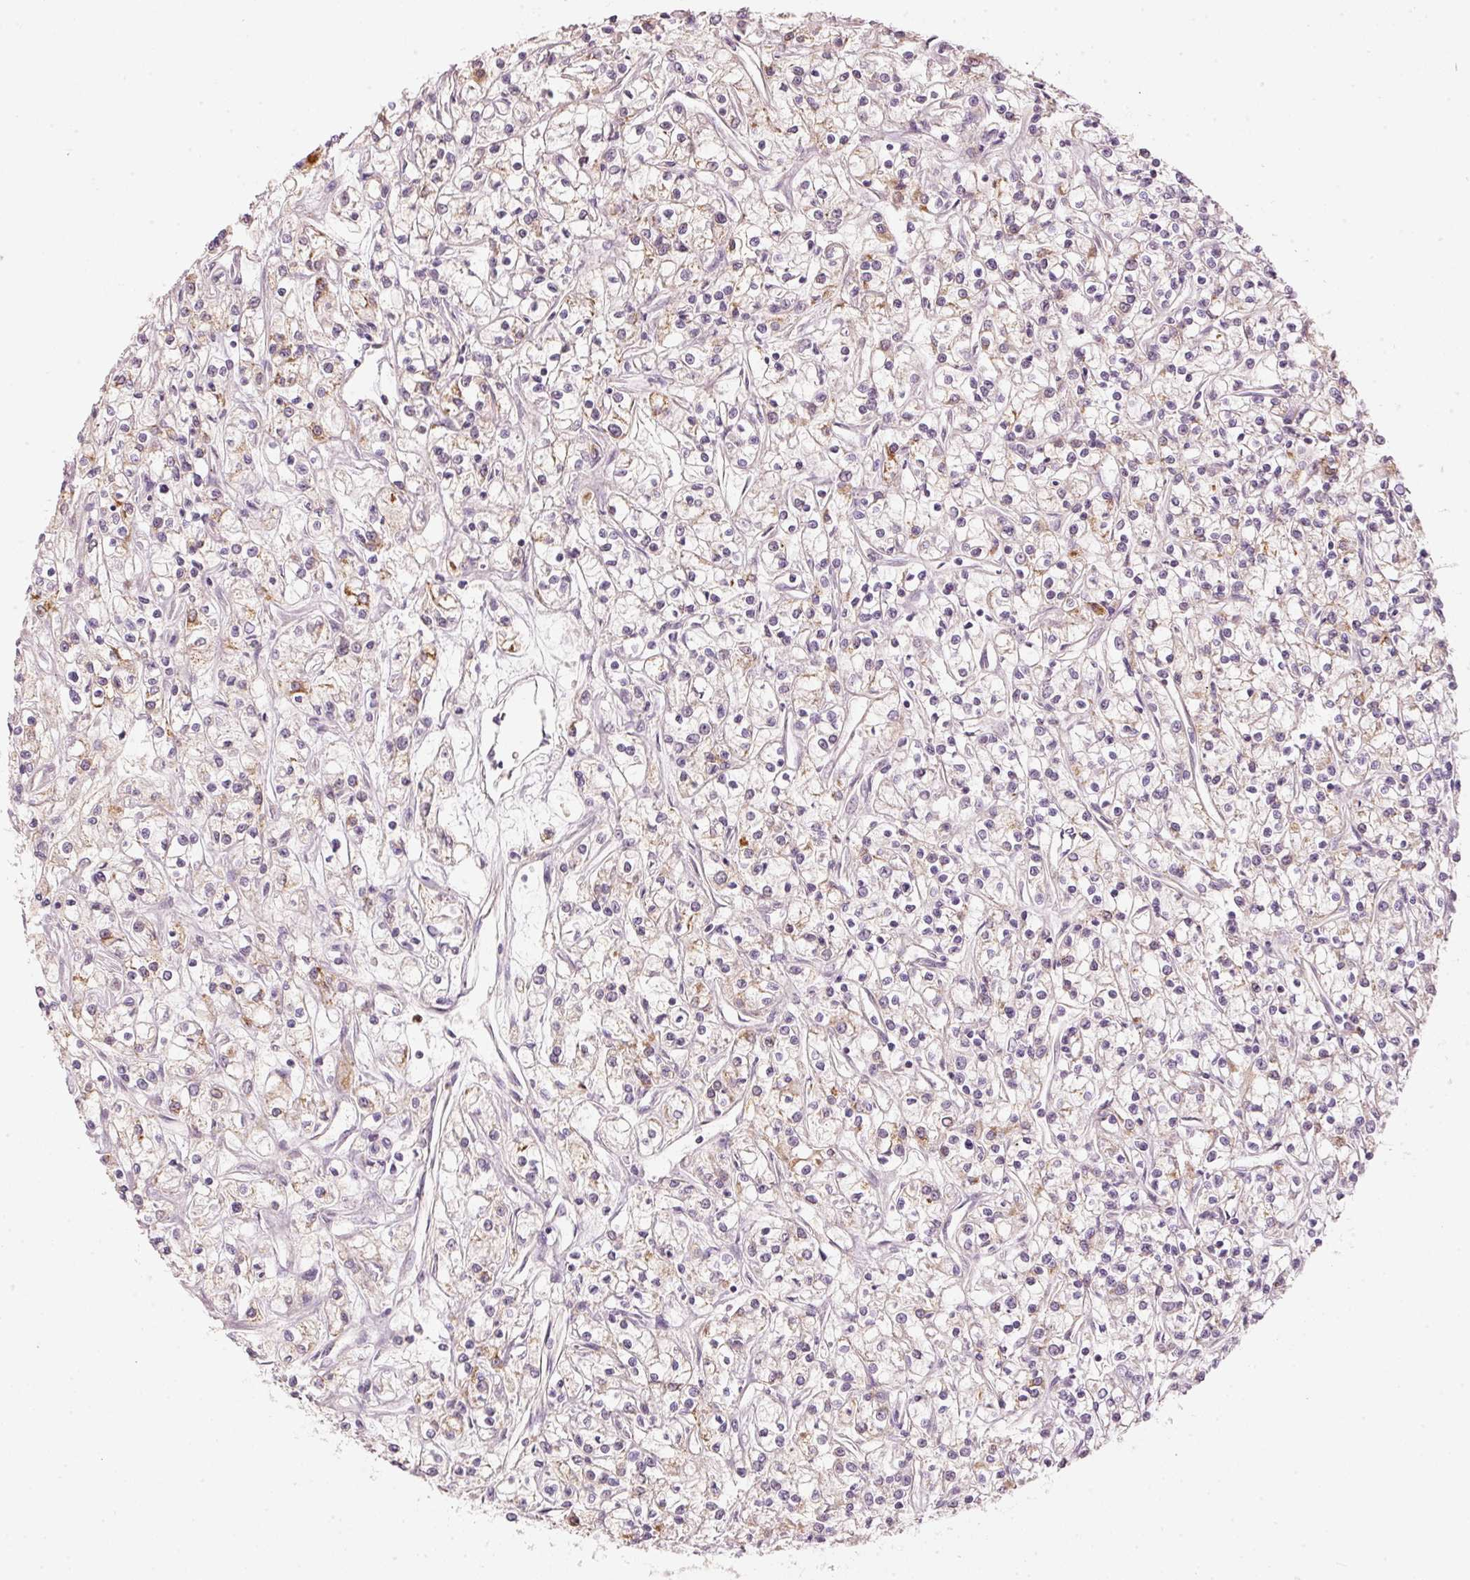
{"staining": {"intensity": "negative", "quantity": "none", "location": "none"}, "tissue": "renal cancer", "cell_type": "Tumor cells", "image_type": "cancer", "snomed": [{"axis": "morphology", "description": "Adenocarcinoma, NOS"}, {"axis": "topography", "description": "Kidney"}], "caption": "DAB (3,3'-diaminobenzidine) immunohistochemical staining of adenocarcinoma (renal) shows no significant staining in tumor cells. (DAB (3,3'-diaminobenzidine) IHC, high magnification).", "gene": "ARHGAP22", "patient": {"sex": "female", "age": 59}}